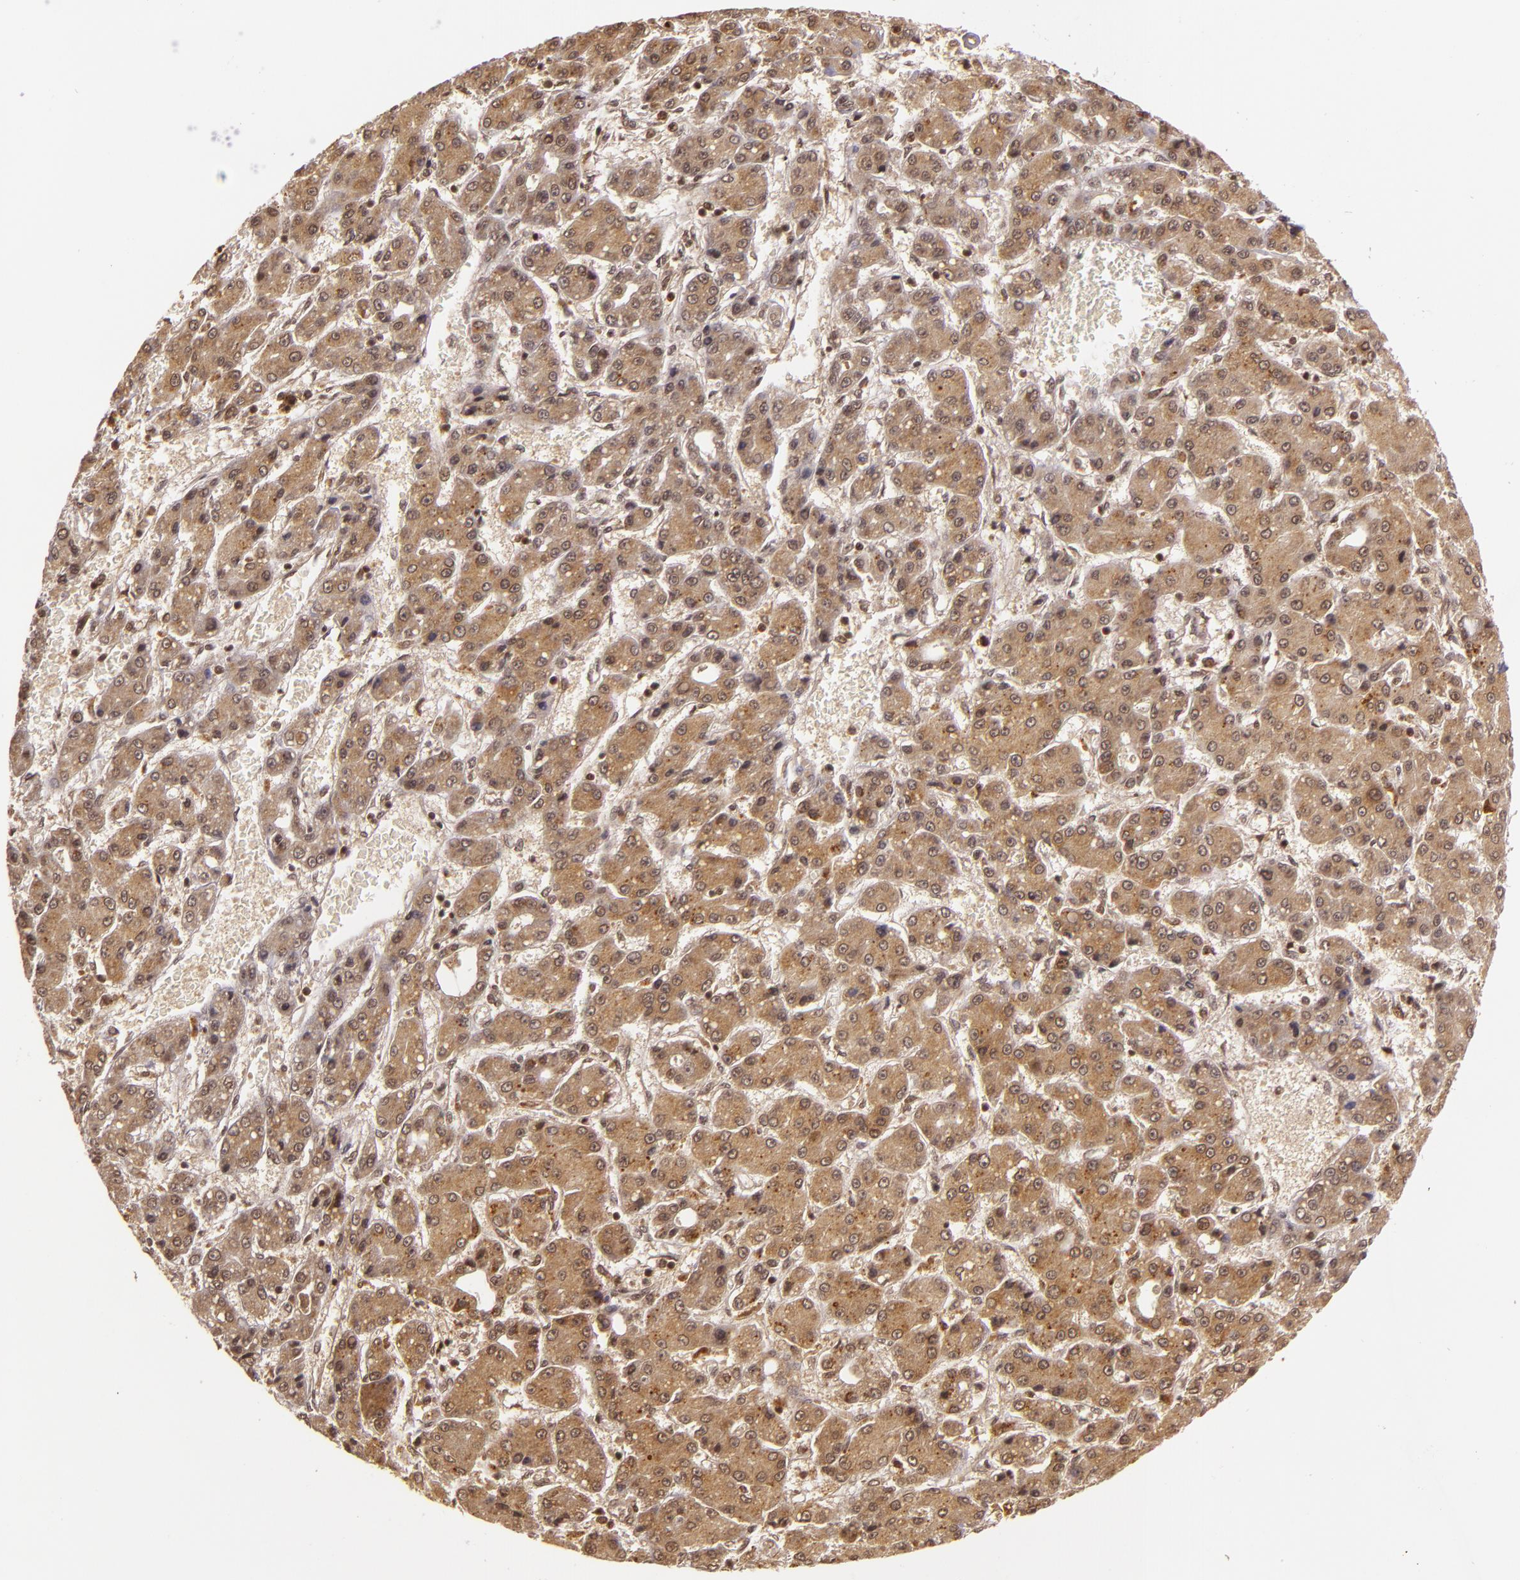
{"staining": {"intensity": "moderate", "quantity": ">75%", "location": "cytoplasmic/membranous"}, "tissue": "liver cancer", "cell_type": "Tumor cells", "image_type": "cancer", "snomed": [{"axis": "morphology", "description": "Carcinoma, Hepatocellular, NOS"}, {"axis": "topography", "description": "Liver"}], "caption": "Immunohistochemical staining of liver hepatocellular carcinoma demonstrates medium levels of moderate cytoplasmic/membranous expression in approximately >75% of tumor cells. (DAB (3,3'-diaminobenzidine) IHC with brightfield microscopy, high magnification).", "gene": "TXNRD2", "patient": {"sex": "male", "age": 69}}